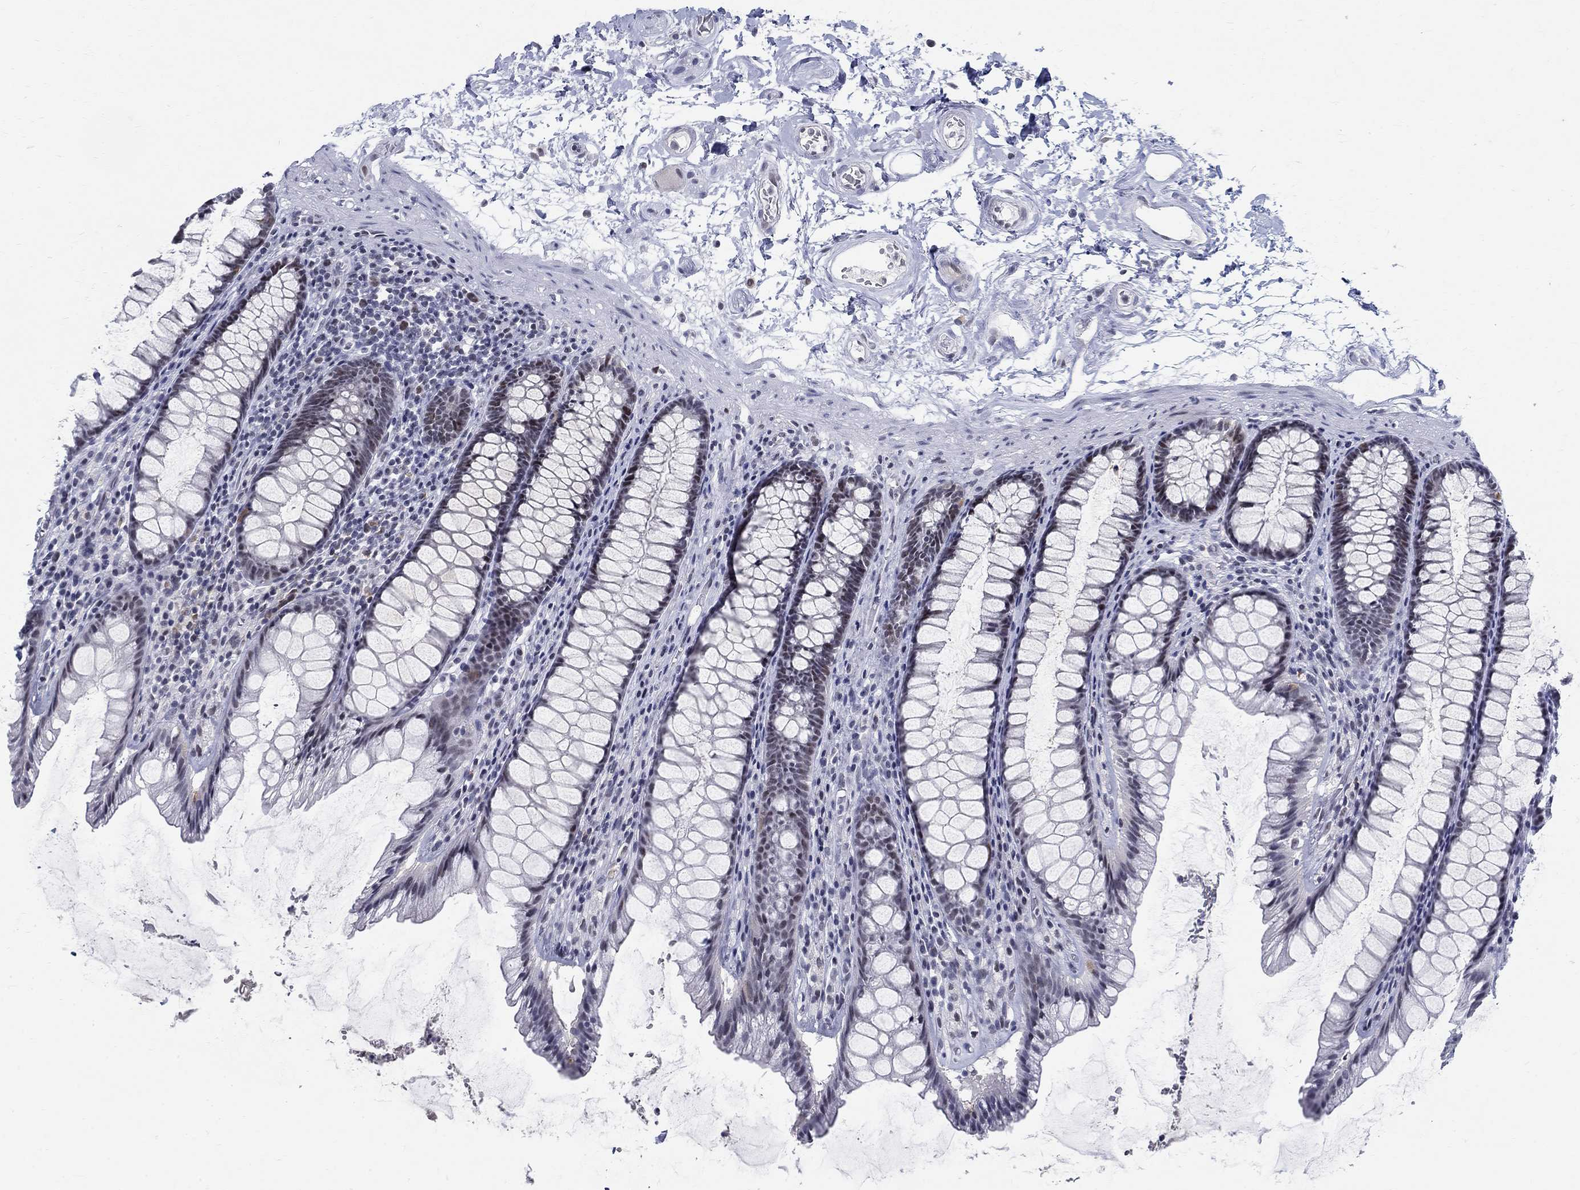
{"staining": {"intensity": "negative", "quantity": "none", "location": "none"}, "tissue": "rectum", "cell_type": "Glandular cells", "image_type": "normal", "snomed": [{"axis": "morphology", "description": "Normal tissue, NOS"}, {"axis": "topography", "description": "Rectum"}], "caption": "Immunohistochemistry photomicrograph of unremarkable rectum stained for a protein (brown), which exhibits no positivity in glandular cells.", "gene": "BHLHE22", "patient": {"sex": "male", "age": 72}}